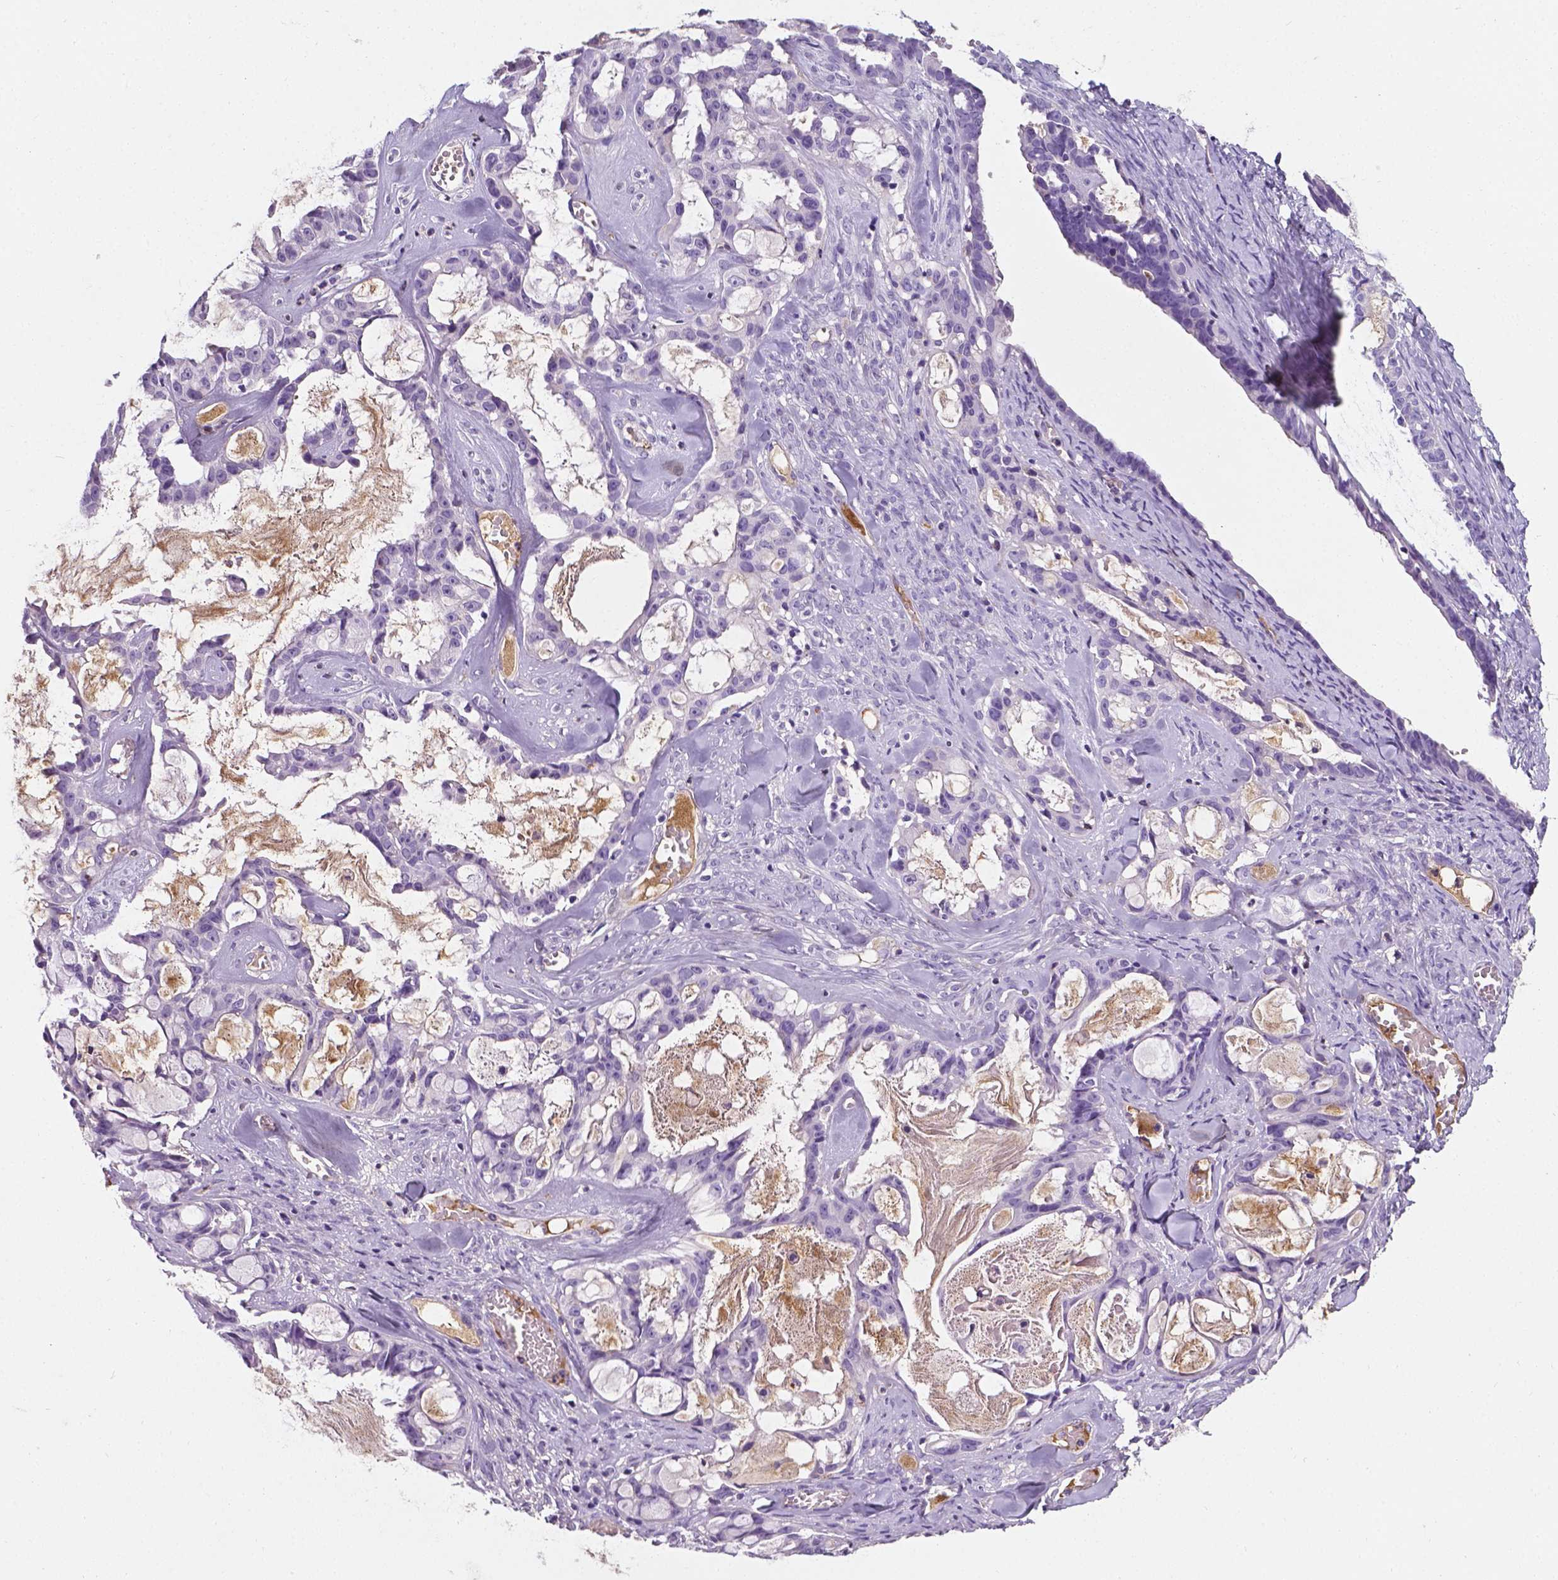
{"staining": {"intensity": "negative", "quantity": "none", "location": "none"}, "tissue": "ovarian cancer", "cell_type": "Tumor cells", "image_type": "cancer", "snomed": [{"axis": "morphology", "description": "Cystadenocarcinoma, serous, NOS"}, {"axis": "topography", "description": "Ovary"}], "caption": "The micrograph demonstrates no staining of tumor cells in ovarian serous cystadenocarcinoma.", "gene": "APOE", "patient": {"sex": "female", "age": 69}}